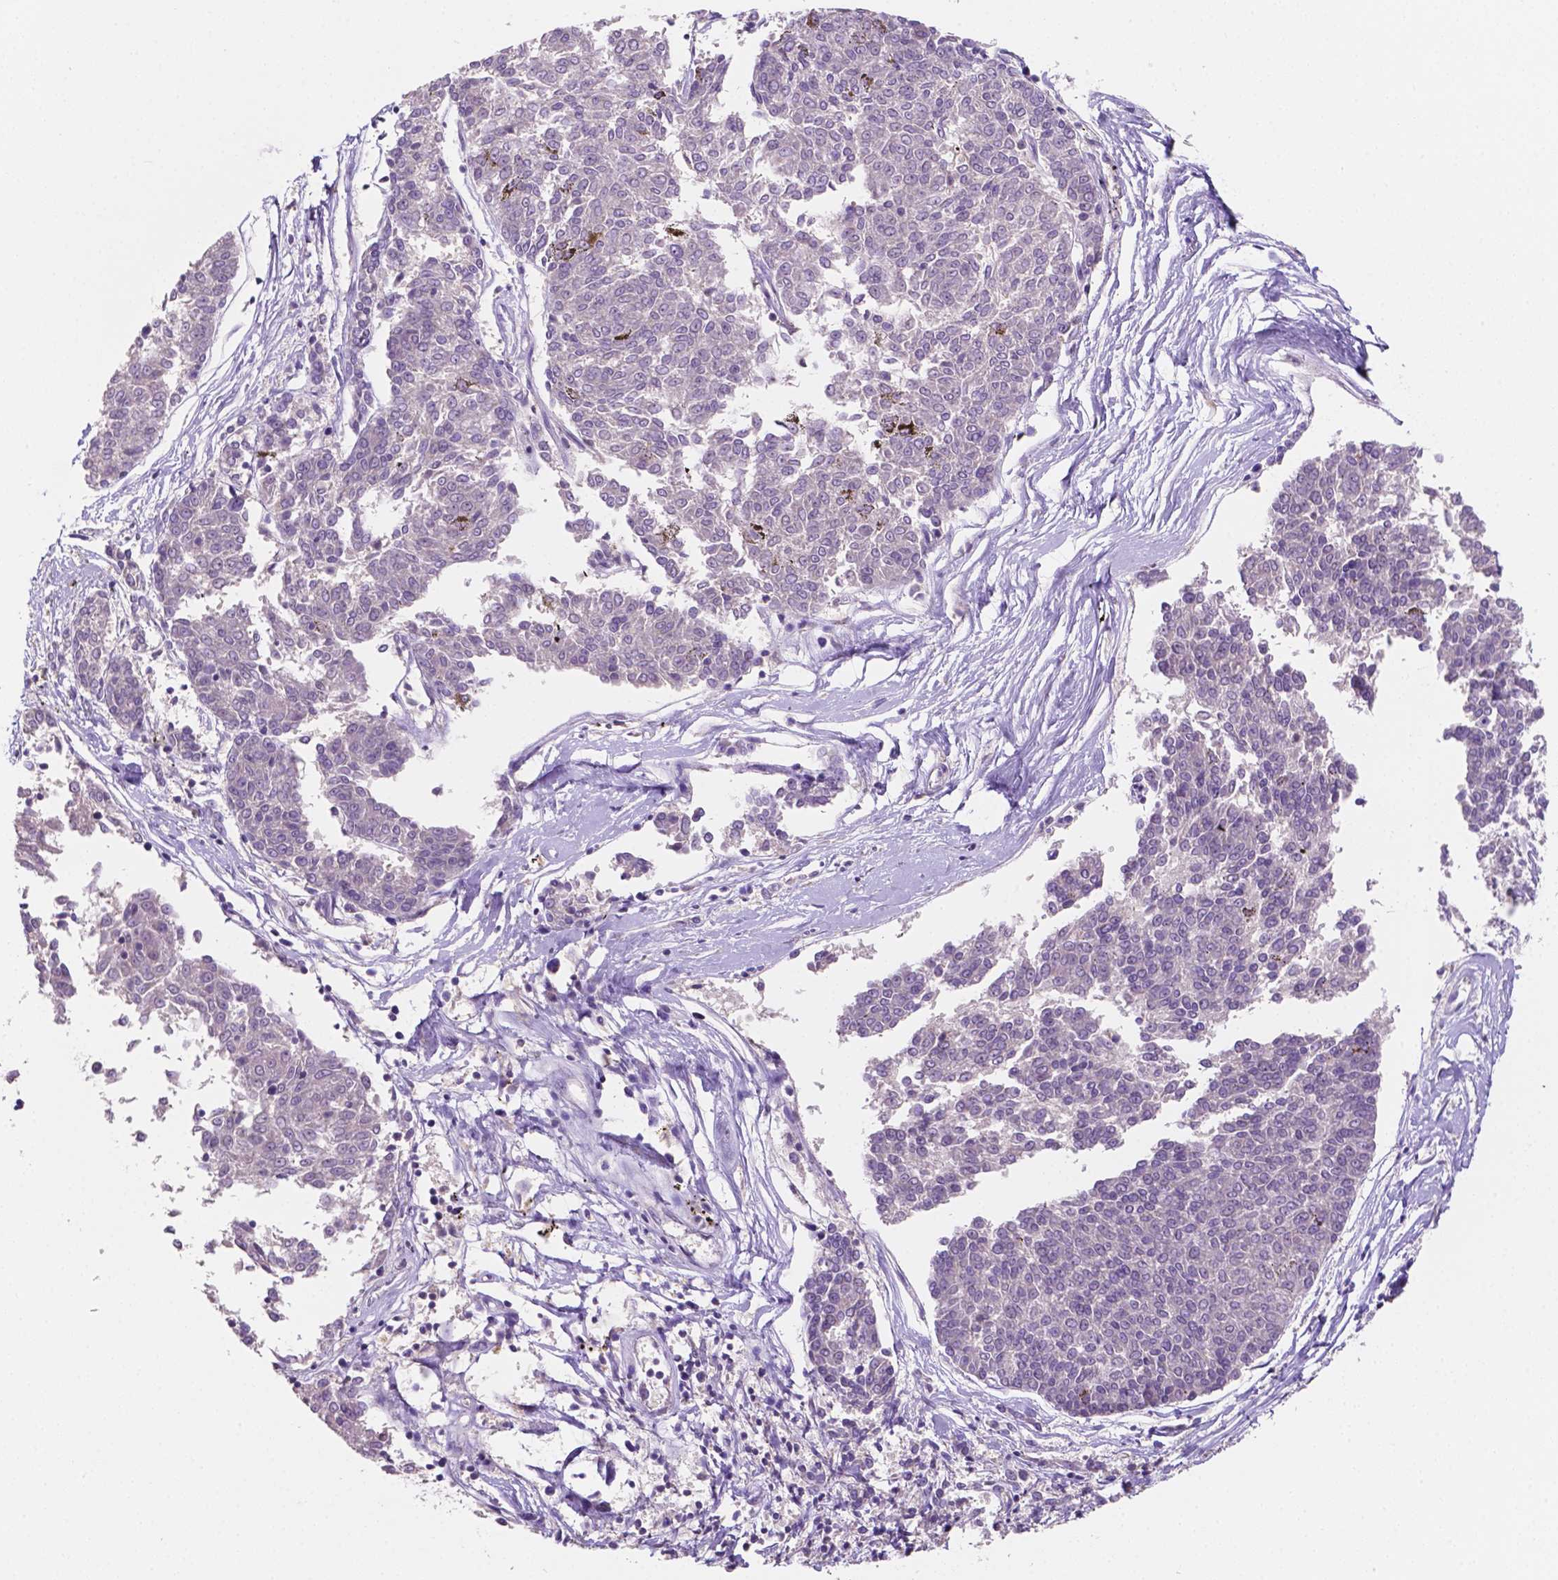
{"staining": {"intensity": "negative", "quantity": "none", "location": "none"}, "tissue": "melanoma", "cell_type": "Tumor cells", "image_type": "cancer", "snomed": [{"axis": "morphology", "description": "Malignant melanoma, NOS"}, {"axis": "topography", "description": "Skin"}], "caption": "This is a micrograph of IHC staining of malignant melanoma, which shows no expression in tumor cells.", "gene": "SHLD3", "patient": {"sex": "female", "age": 72}}